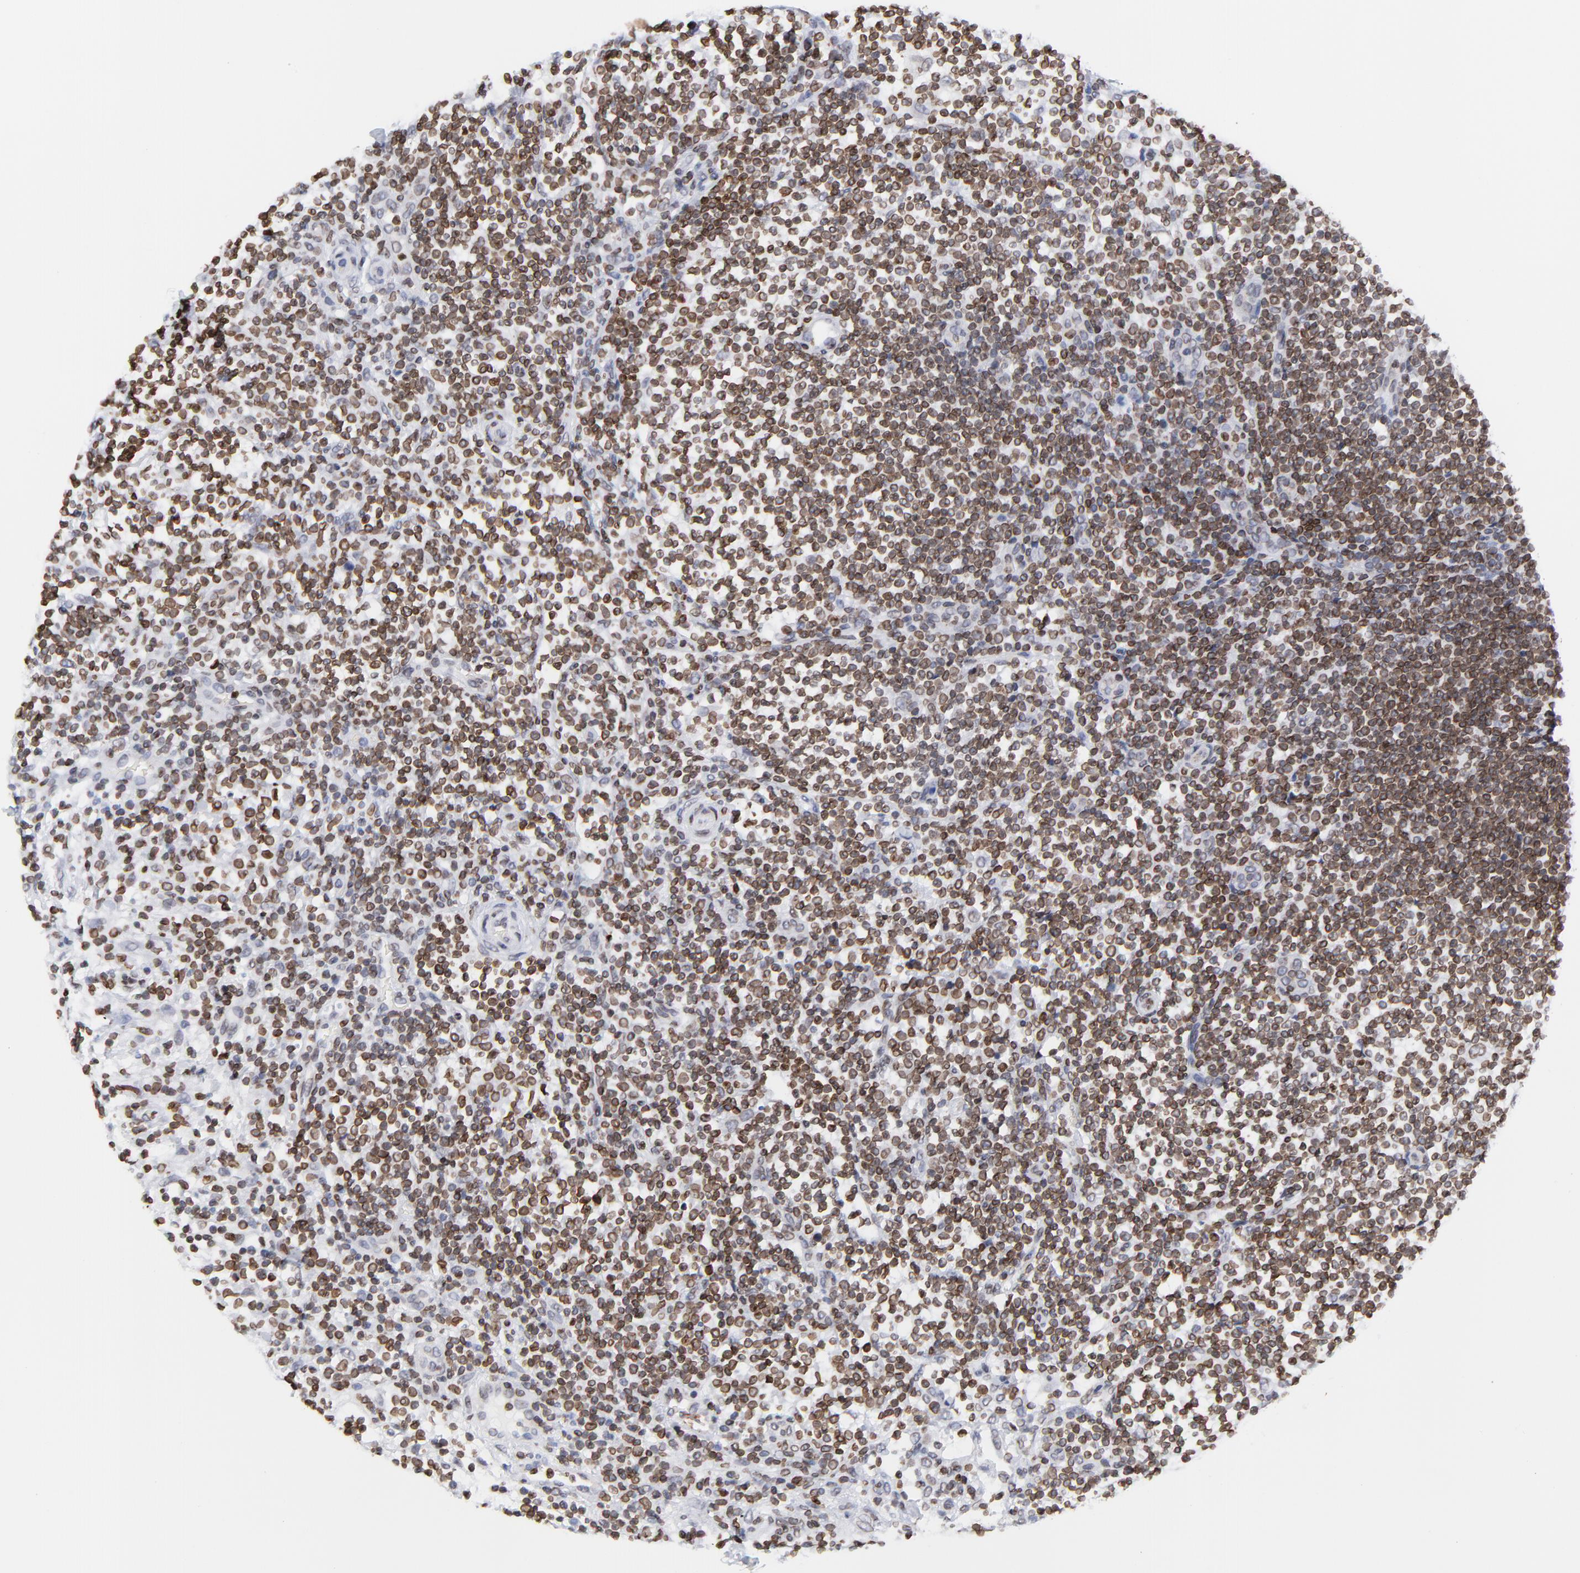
{"staining": {"intensity": "strong", "quantity": ">75%", "location": "cytoplasmic/membranous,nuclear"}, "tissue": "lymphoma", "cell_type": "Tumor cells", "image_type": "cancer", "snomed": [{"axis": "morphology", "description": "Malignant lymphoma, non-Hodgkin's type, Low grade"}, {"axis": "topography", "description": "Lymph node"}], "caption": "Tumor cells demonstrate high levels of strong cytoplasmic/membranous and nuclear expression in approximately >75% of cells in low-grade malignant lymphoma, non-Hodgkin's type.", "gene": "THAP7", "patient": {"sex": "female", "age": 76}}